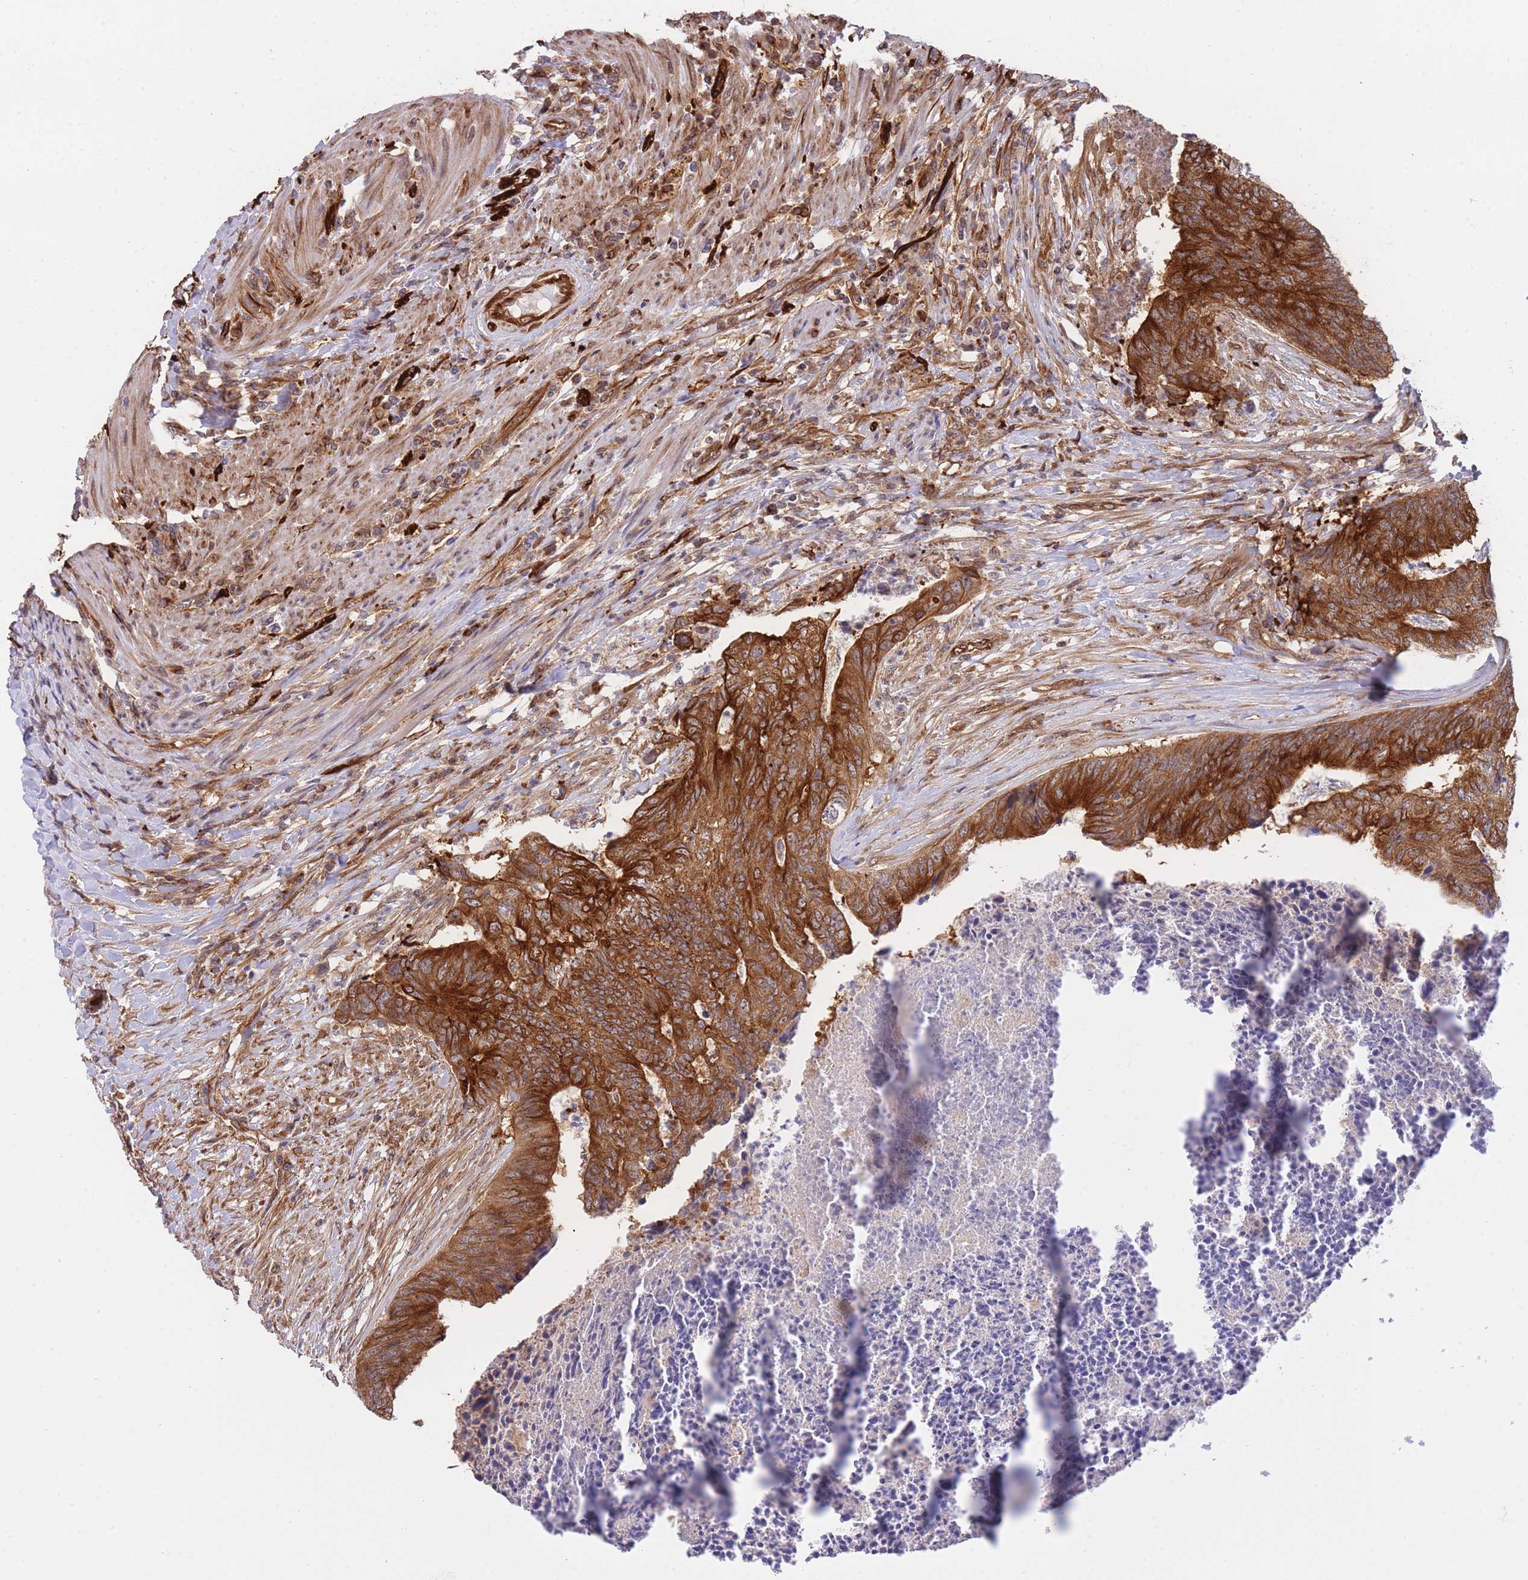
{"staining": {"intensity": "strong", "quantity": ">75%", "location": "cytoplasmic/membranous"}, "tissue": "colorectal cancer", "cell_type": "Tumor cells", "image_type": "cancer", "snomed": [{"axis": "morphology", "description": "Adenocarcinoma, NOS"}, {"axis": "topography", "description": "Colon"}], "caption": "Tumor cells reveal high levels of strong cytoplasmic/membranous staining in about >75% of cells in human colorectal adenocarcinoma.", "gene": "EXOSC8", "patient": {"sex": "female", "age": 67}}